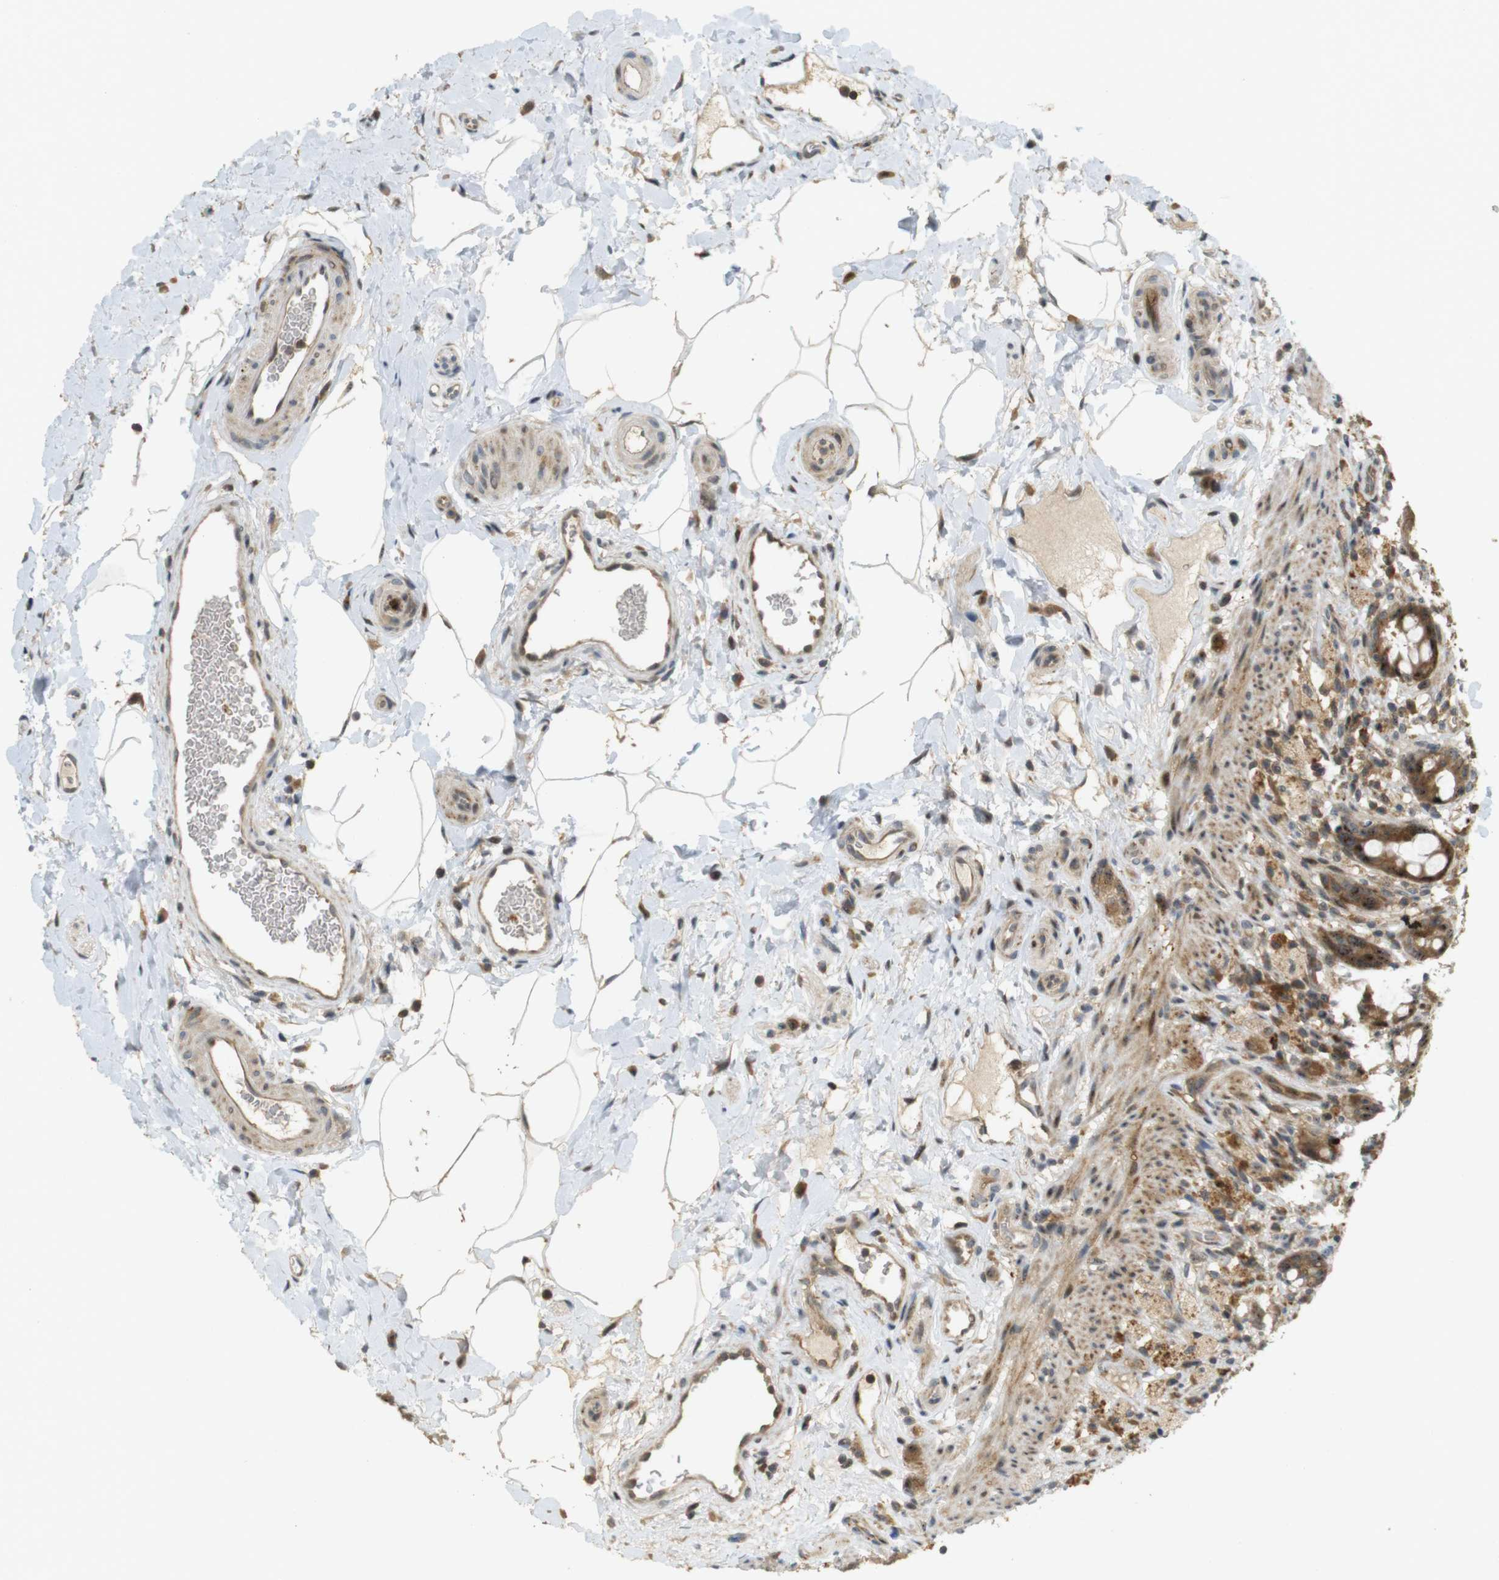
{"staining": {"intensity": "strong", "quantity": ">75%", "location": "cytoplasmic/membranous"}, "tissue": "rectum", "cell_type": "Glandular cells", "image_type": "normal", "snomed": [{"axis": "morphology", "description": "Normal tissue, NOS"}, {"axis": "topography", "description": "Rectum"}], "caption": "Immunohistochemistry (IHC) micrograph of normal rectum stained for a protein (brown), which reveals high levels of strong cytoplasmic/membranous expression in approximately >75% of glandular cells.", "gene": "TMX3", "patient": {"sex": "male", "age": 44}}